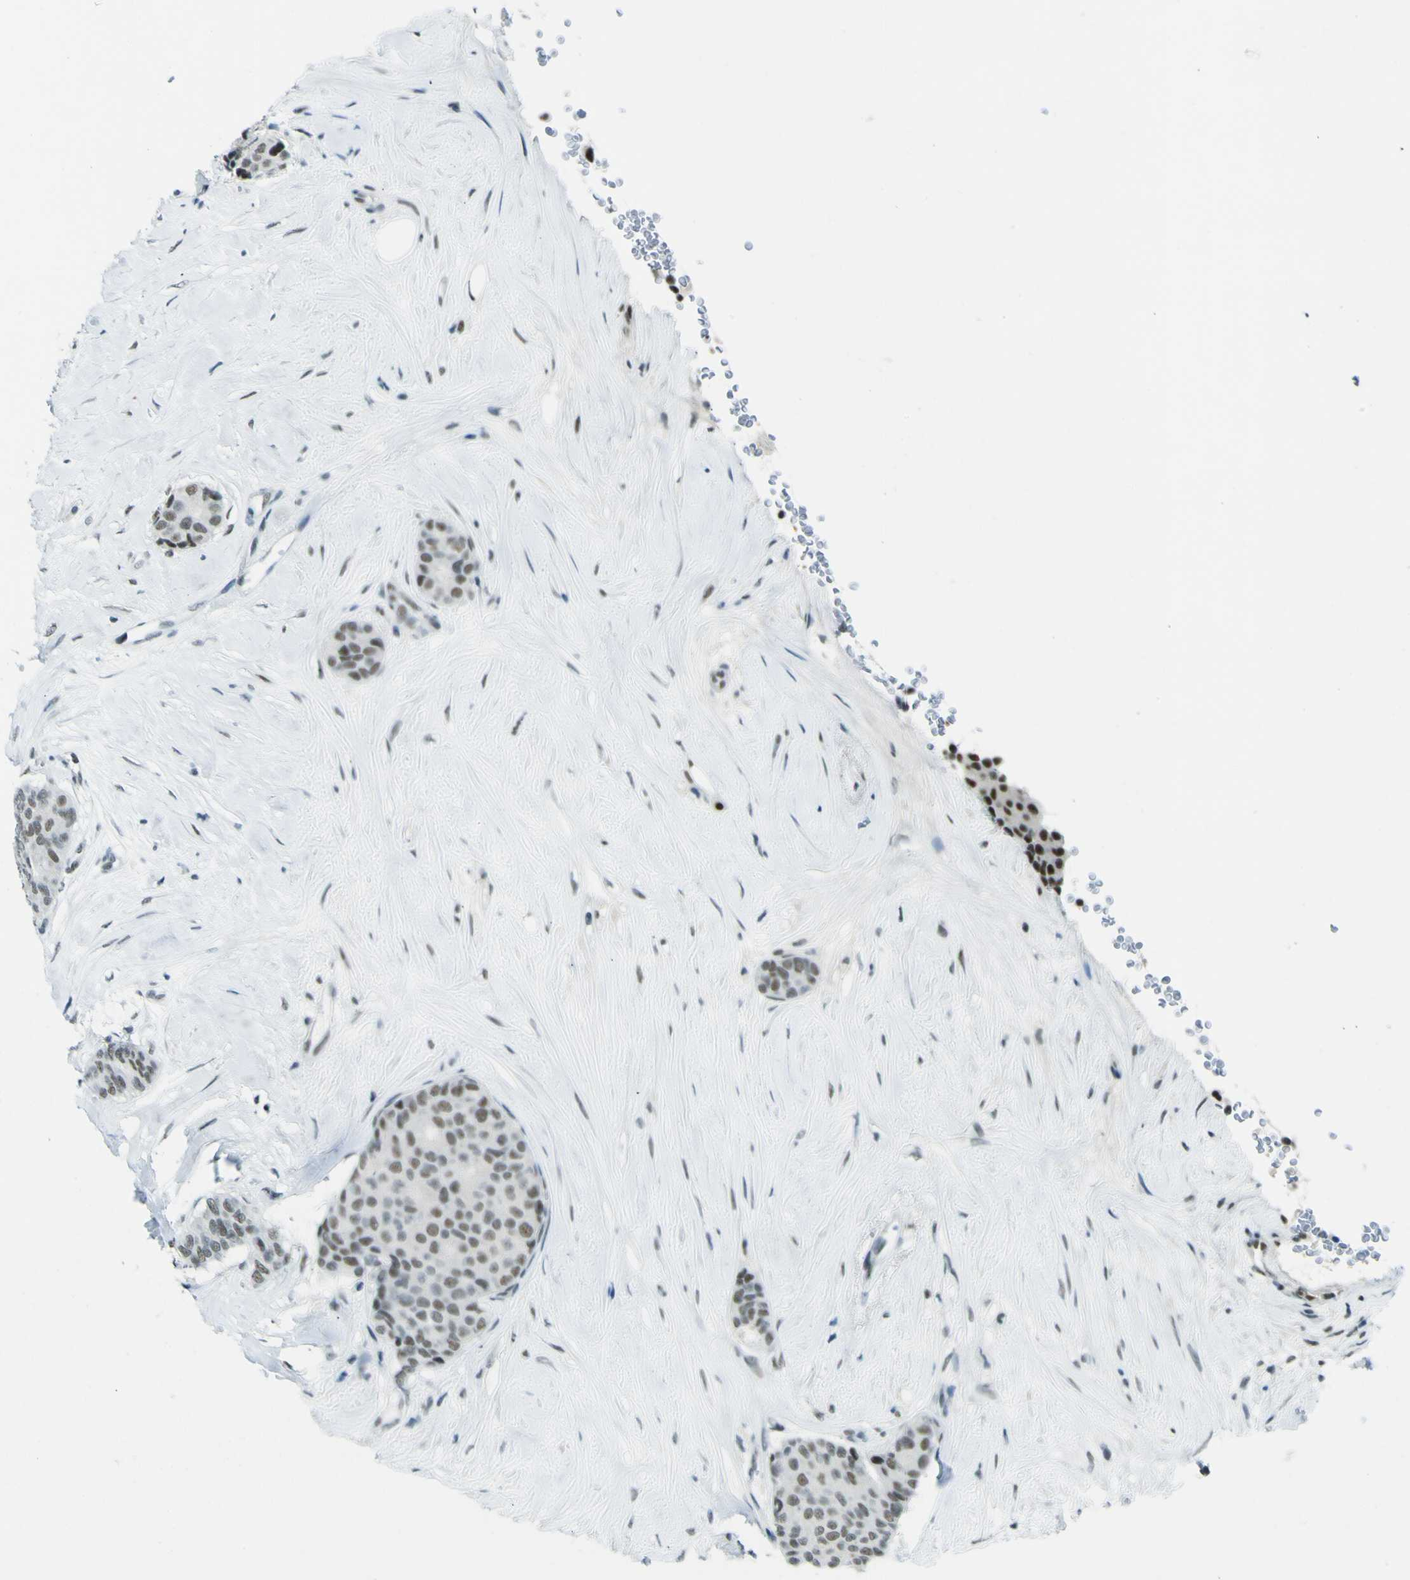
{"staining": {"intensity": "weak", "quantity": ">75%", "location": "nuclear"}, "tissue": "breast cancer", "cell_type": "Tumor cells", "image_type": "cancer", "snomed": [{"axis": "morphology", "description": "Duct carcinoma"}, {"axis": "topography", "description": "Breast"}], "caption": "Weak nuclear protein expression is appreciated in approximately >75% of tumor cells in intraductal carcinoma (breast). (DAB IHC with brightfield microscopy, high magnification).", "gene": "CEBPG", "patient": {"sex": "female", "age": 75}}